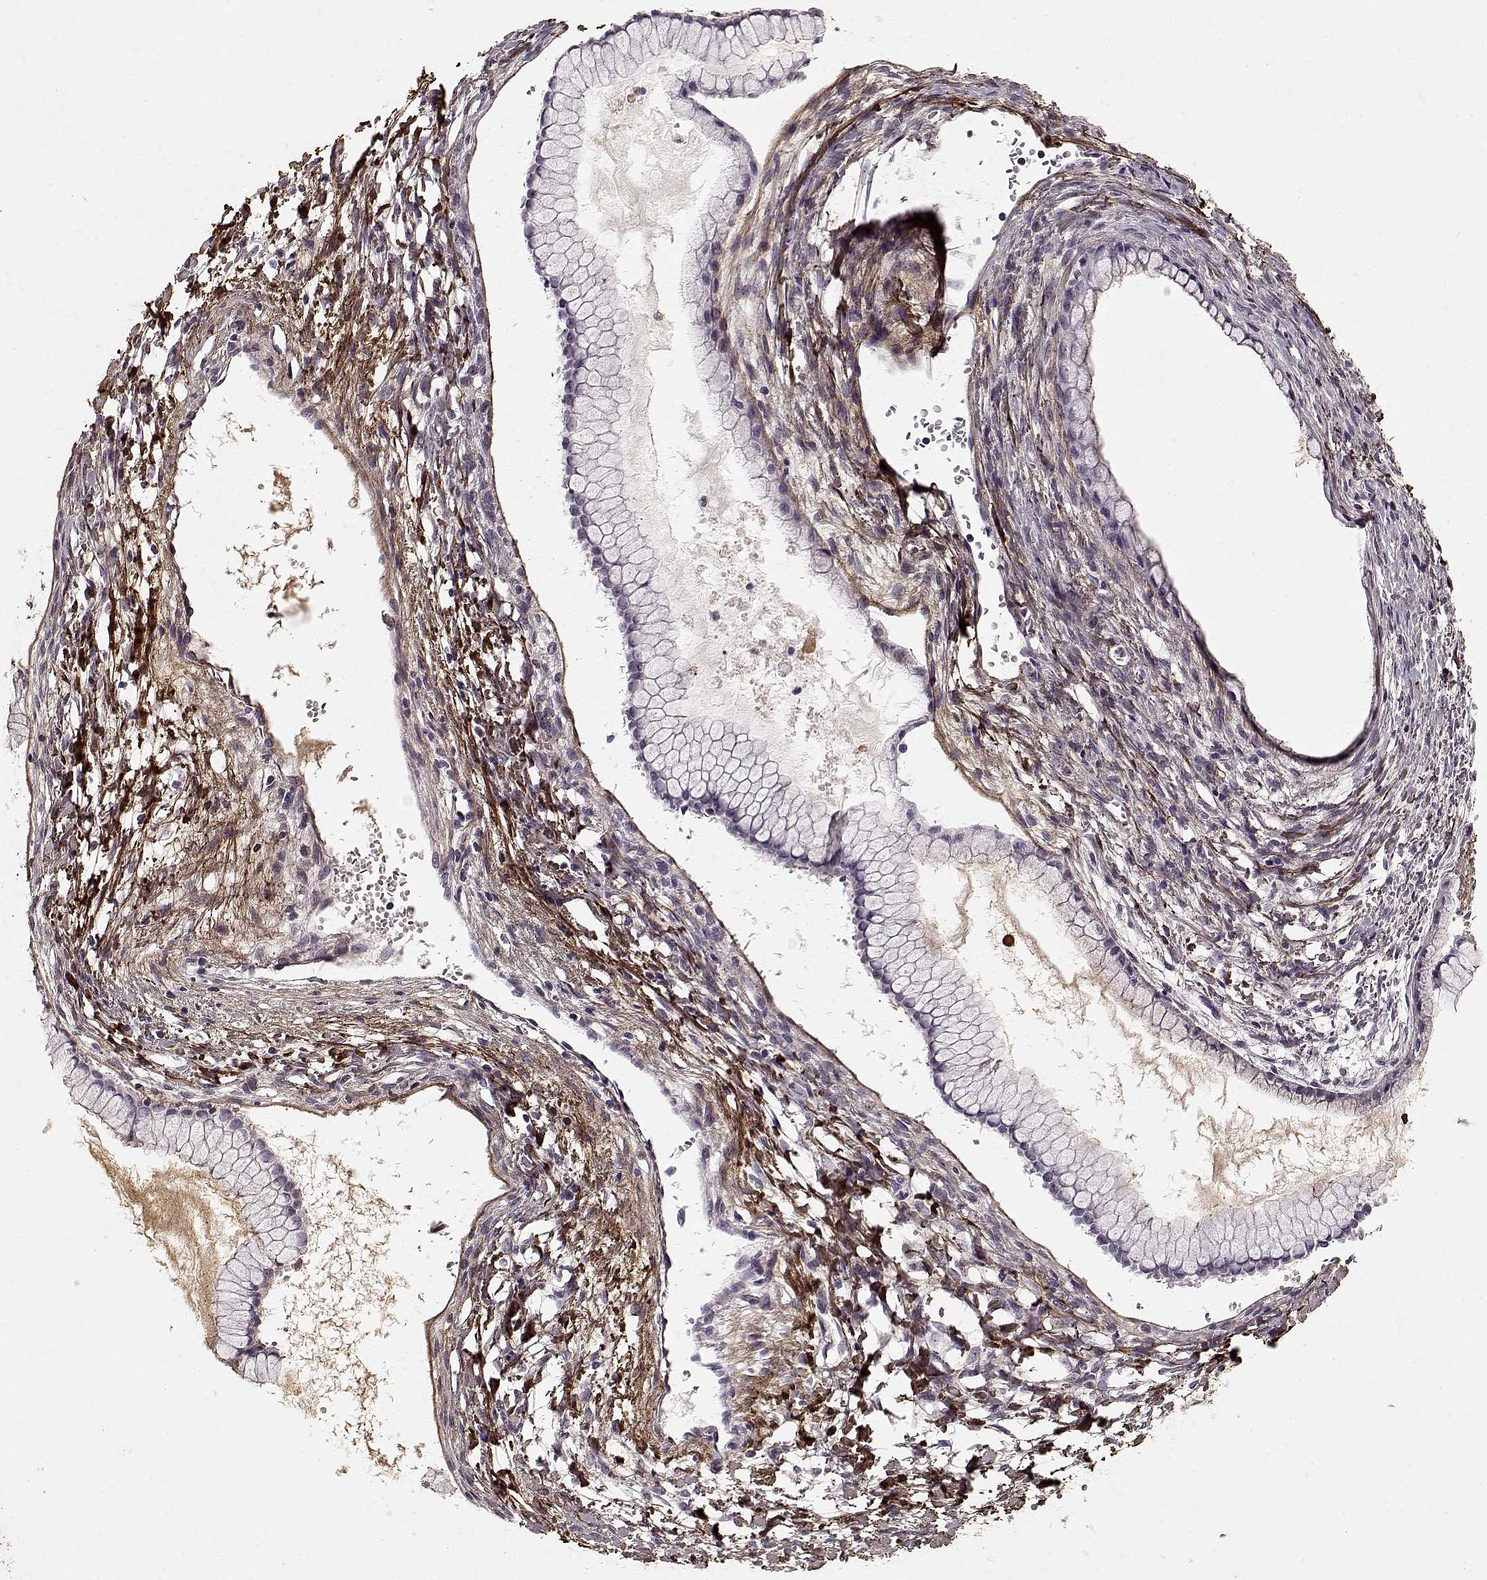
{"staining": {"intensity": "negative", "quantity": "none", "location": "none"}, "tissue": "ovarian cancer", "cell_type": "Tumor cells", "image_type": "cancer", "snomed": [{"axis": "morphology", "description": "Cystadenocarcinoma, mucinous, NOS"}, {"axis": "topography", "description": "Ovary"}], "caption": "High power microscopy micrograph of an immunohistochemistry histopathology image of ovarian cancer (mucinous cystadenocarcinoma), revealing no significant staining in tumor cells.", "gene": "LUM", "patient": {"sex": "female", "age": 41}}